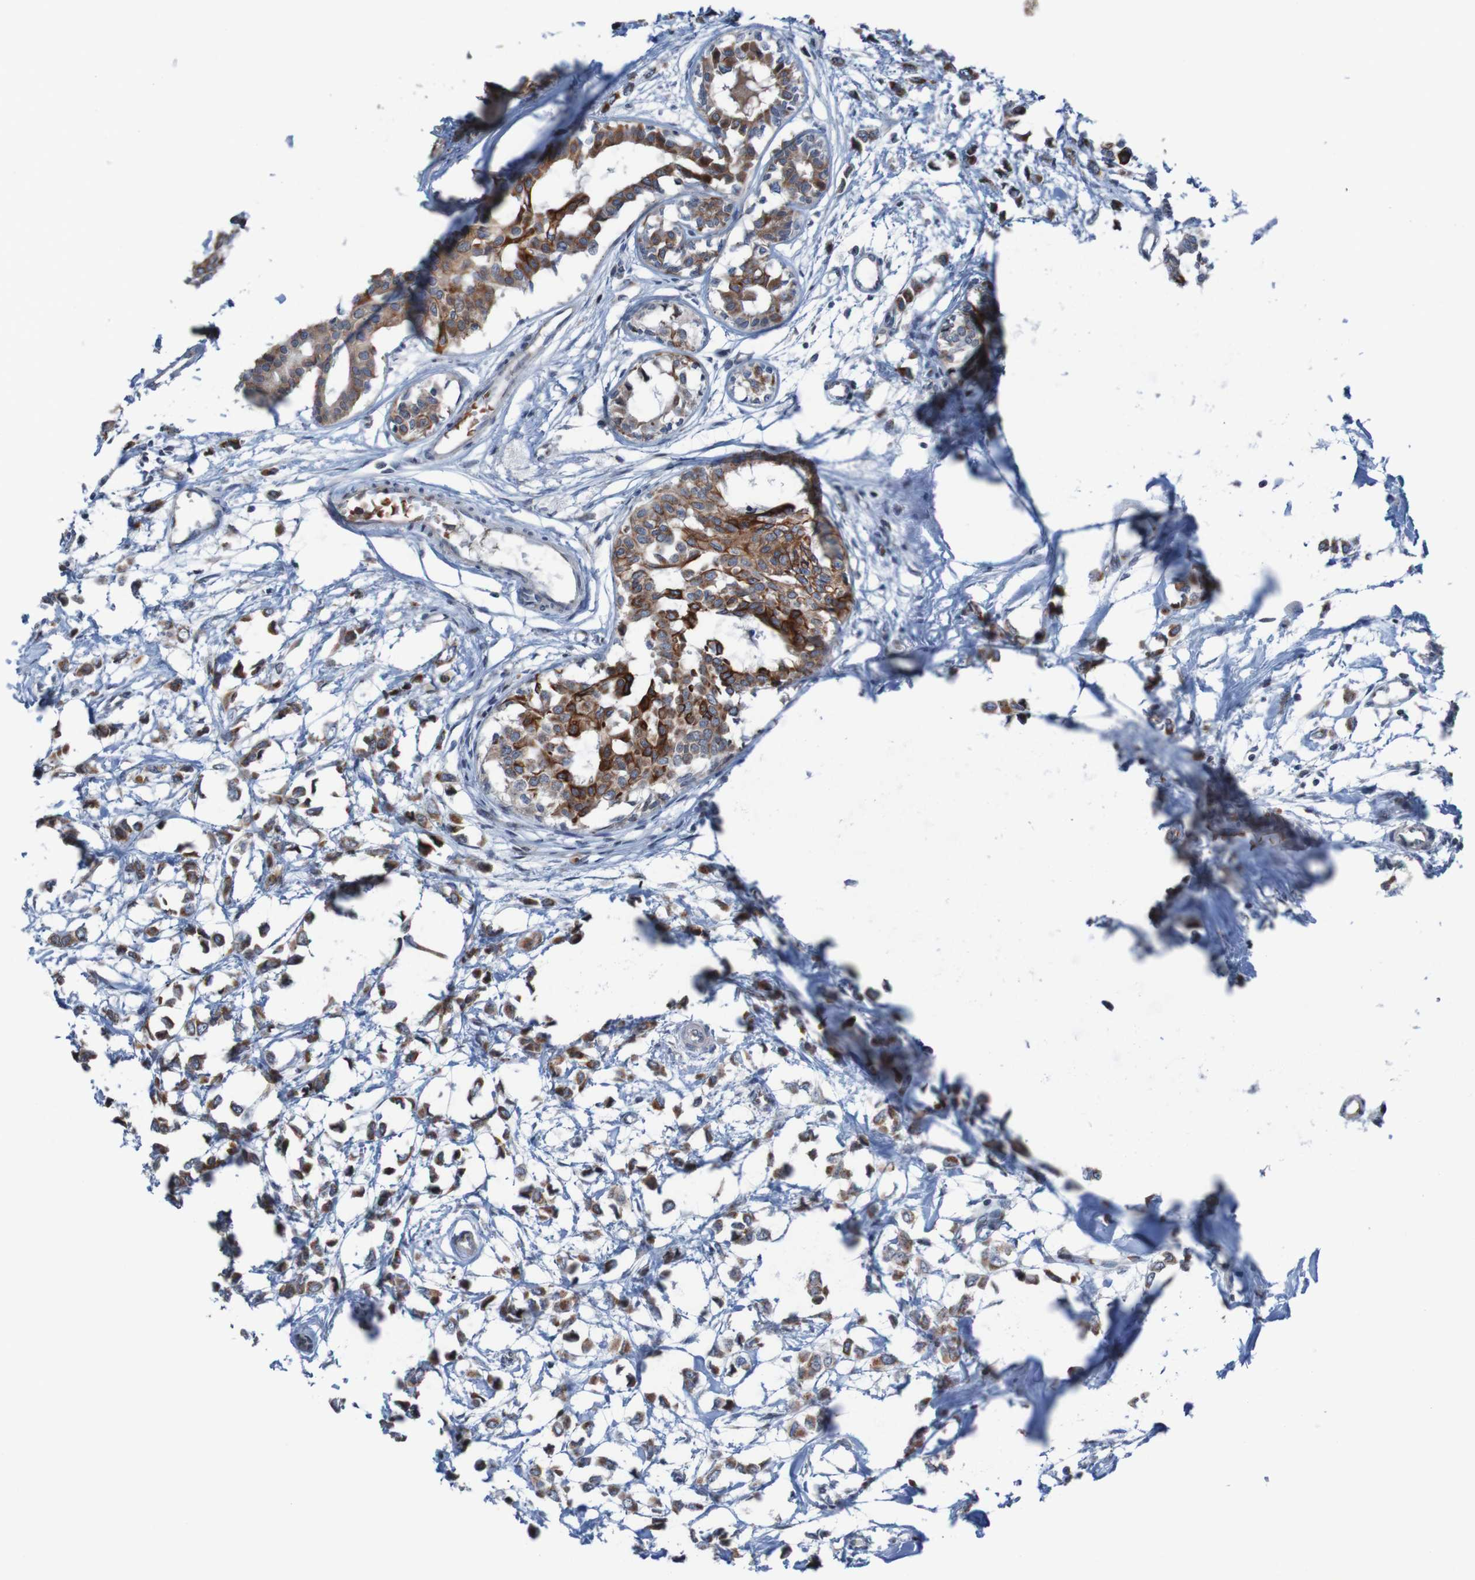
{"staining": {"intensity": "moderate", "quantity": ">75%", "location": "cytoplasmic/membranous"}, "tissue": "breast cancer", "cell_type": "Tumor cells", "image_type": "cancer", "snomed": [{"axis": "morphology", "description": "Lobular carcinoma"}, {"axis": "topography", "description": "Breast"}], "caption": "An immunohistochemistry (IHC) micrograph of tumor tissue is shown. Protein staining in brown labels moderate cytoplasmic/membranous positivity in breast cancer (lobular carcinoma) within tumor cells.", "gene": "UNG", "patient": {"sex": "female", "age": 51}}